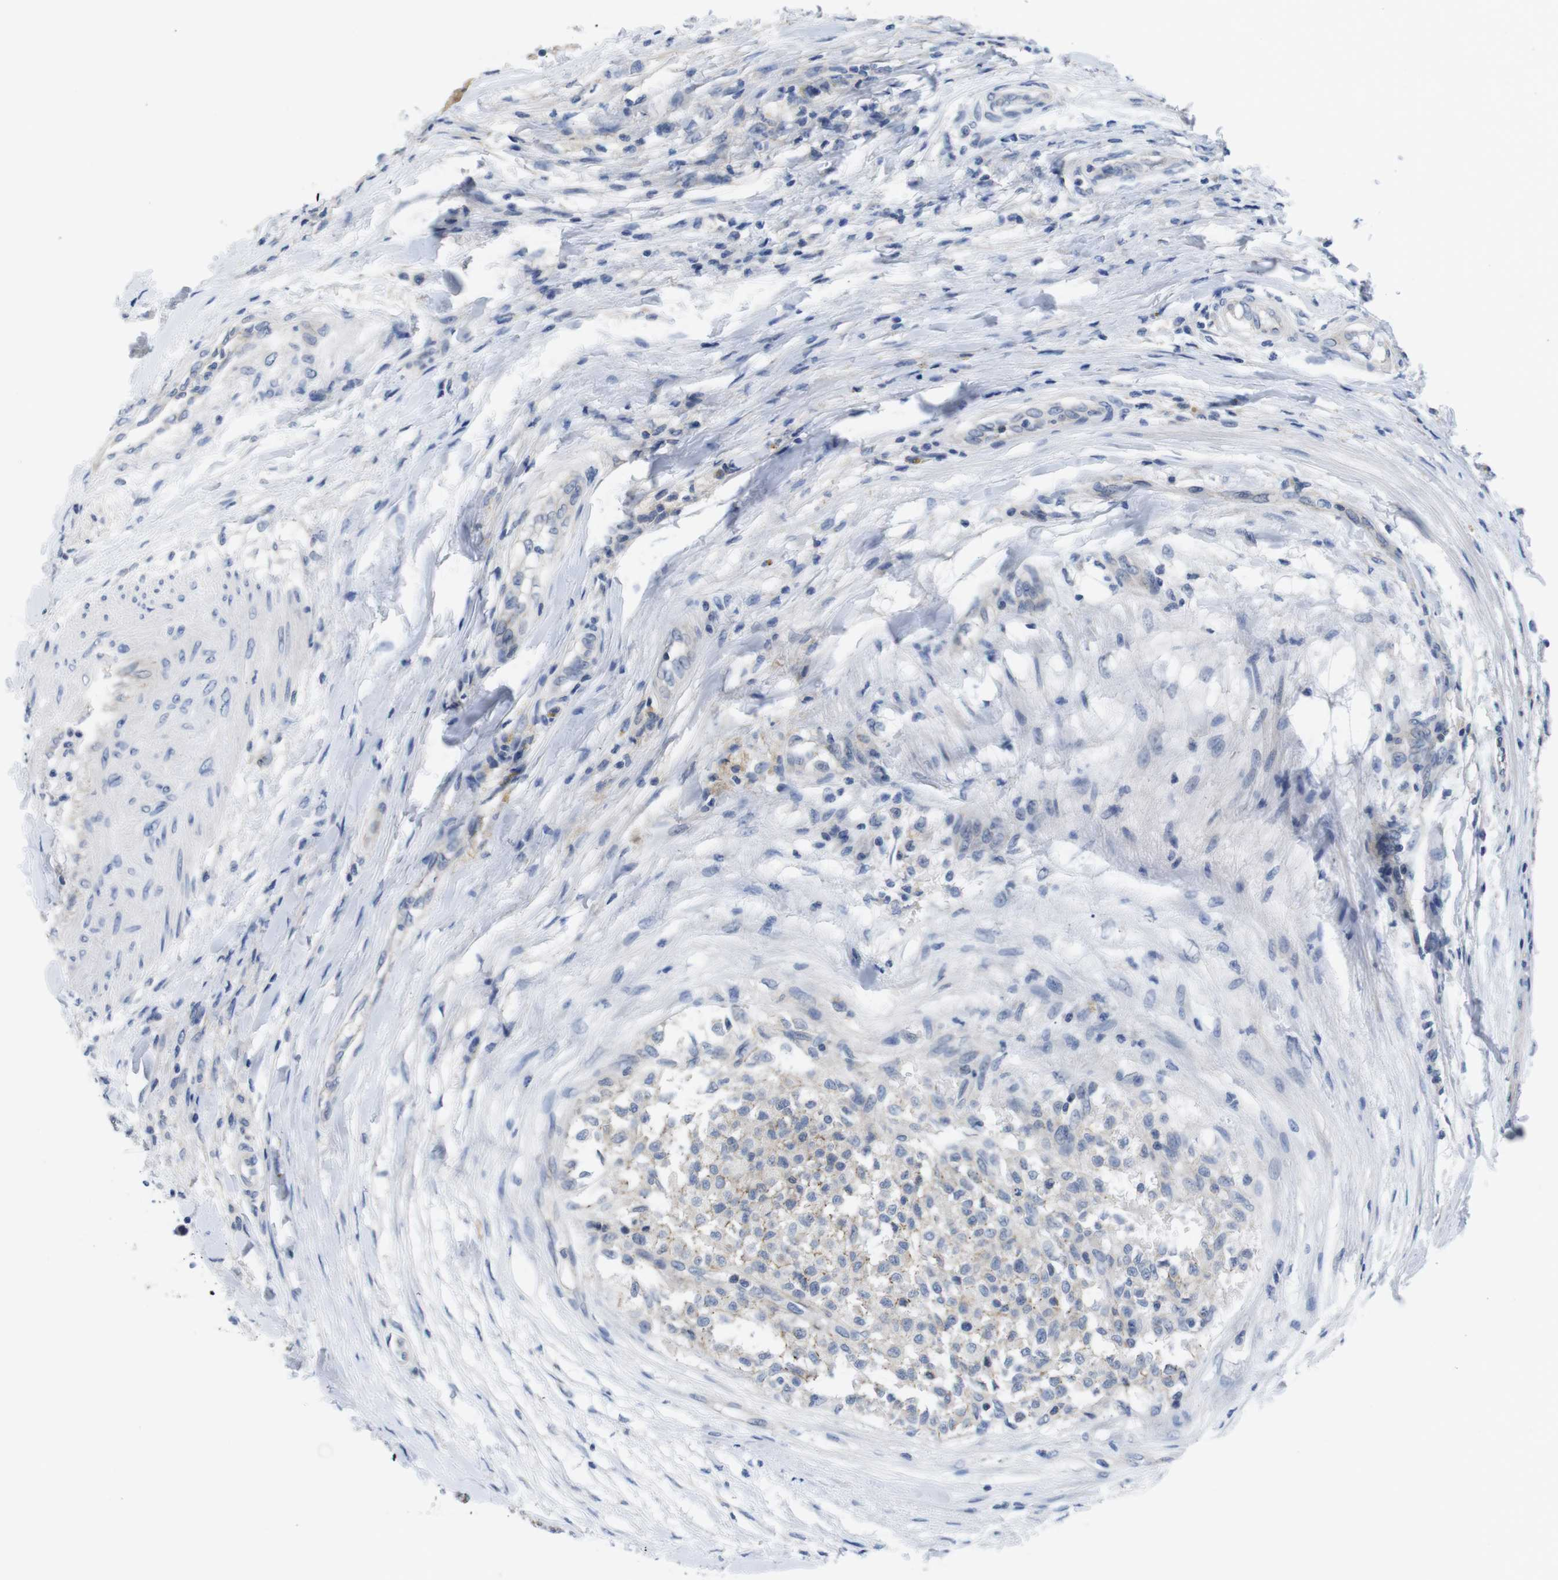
{"staining": {"intensity": "negative", "quantity": "none", "location": "none"}, "tissue": "testis cancer", "cell_type": "Tumor cells", "image_type": "cancer", "snomed": [{"axis": "morphology", "description": "Seminoma, NOS"}, {"axis": "topography", "description": "Testis"}], "caption": "High power microscopy histopathology image of an immunohistochemistry image of testis cancer, revealing no significant positivity in tumor cells.", "gene": "SCRIB", "patient": {"sex": "male", "age": 59}}